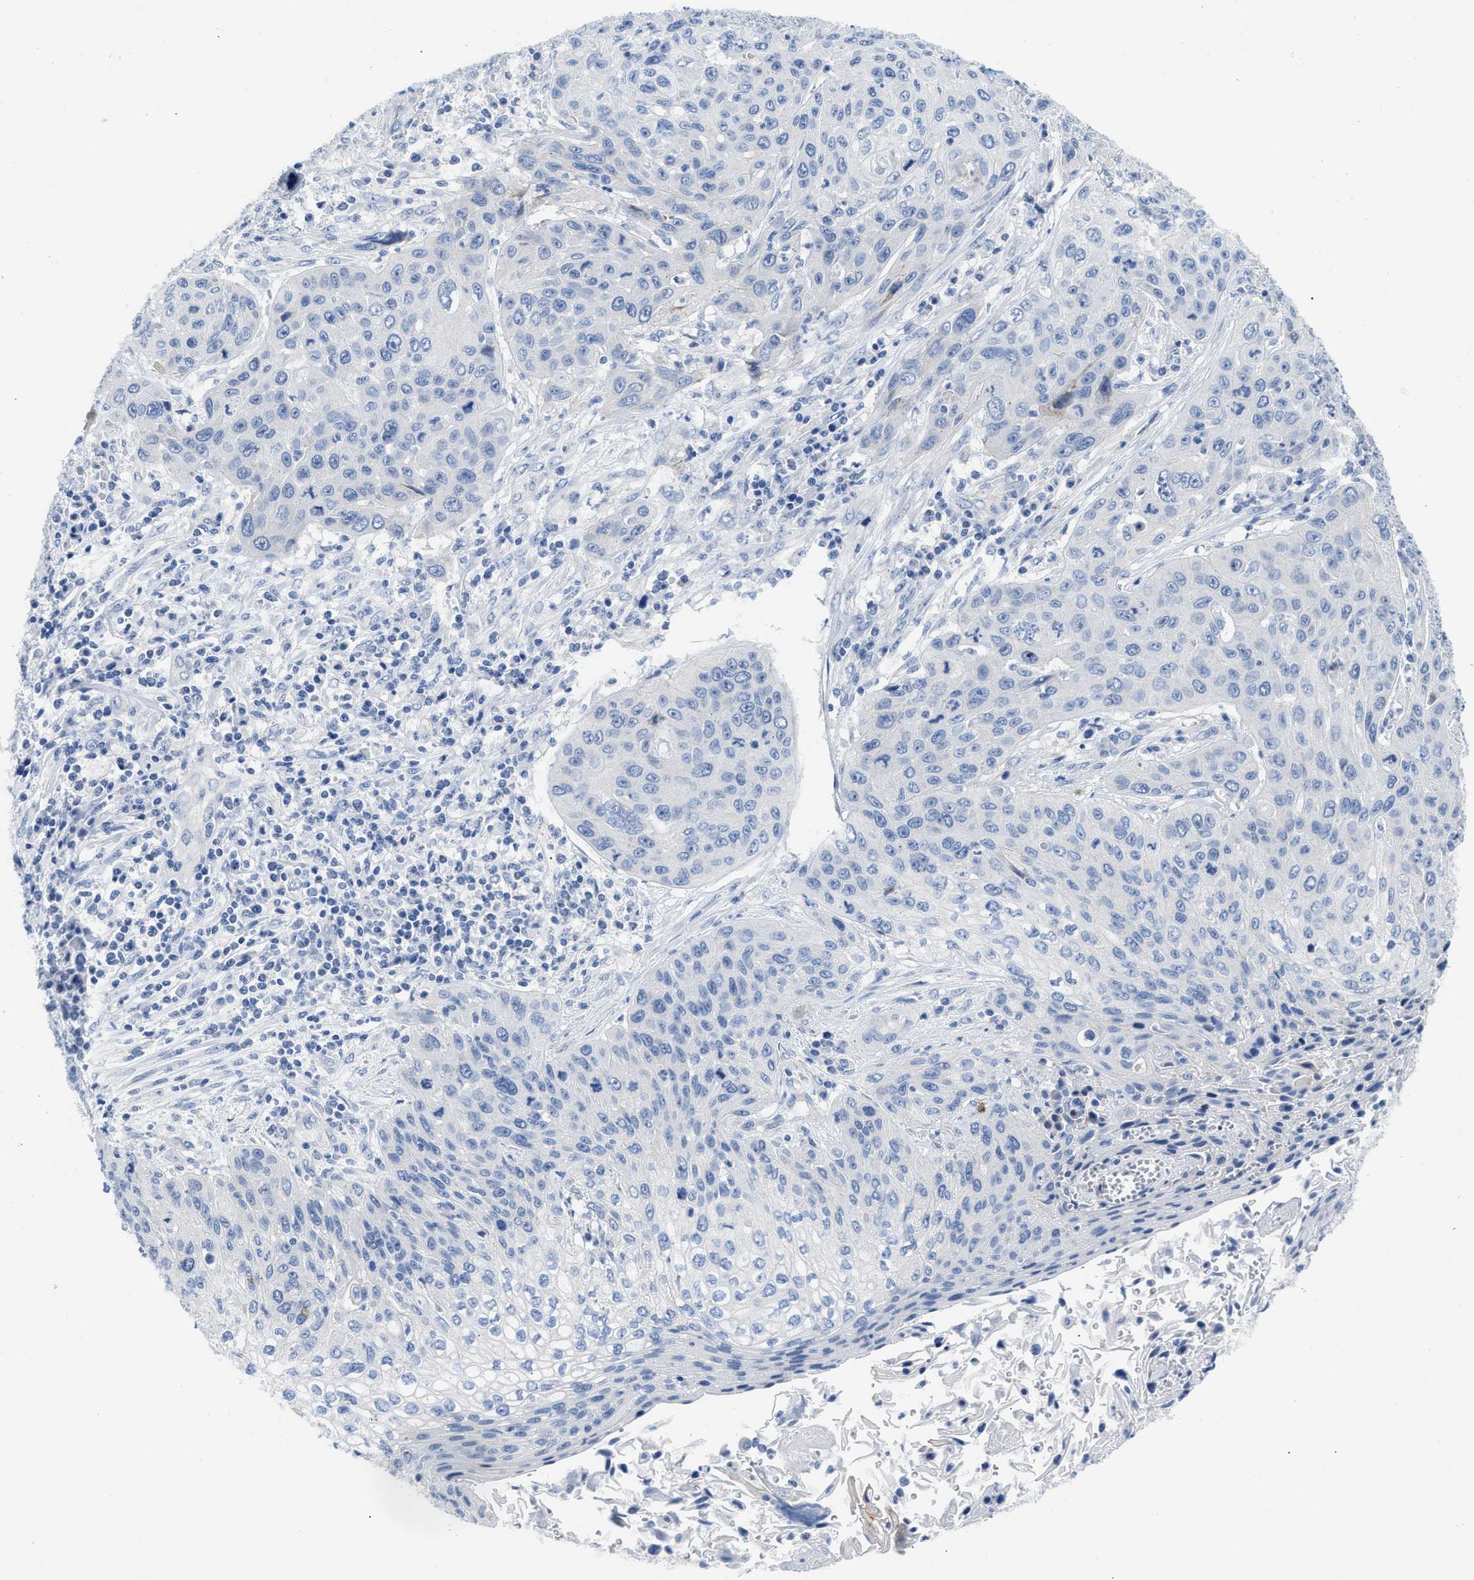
{"staining": {"intensity": "negative", "quantity": "none", "location": "none"}, "tissue": "cervical cancer", "cell_type": "Tumor cells", "image_type": "cancer", "snomed": [{"axis": "morphology", "description": "Squamous cell carcinoma, NOS"}, {"axis": "topography", "description": "Cervix"}], "caption": "A histopathology image of squamous cell carcinoma (cervical) stained for a protein displays no brown staining in tumor cells. The staining is performed using DAB (3,3'-diaminobenzidine) brown chromogen with nuclei counter-stained in using hematoxylin.", "gene": "FHL1", "patient": {"sex": "female", "age": 32}}